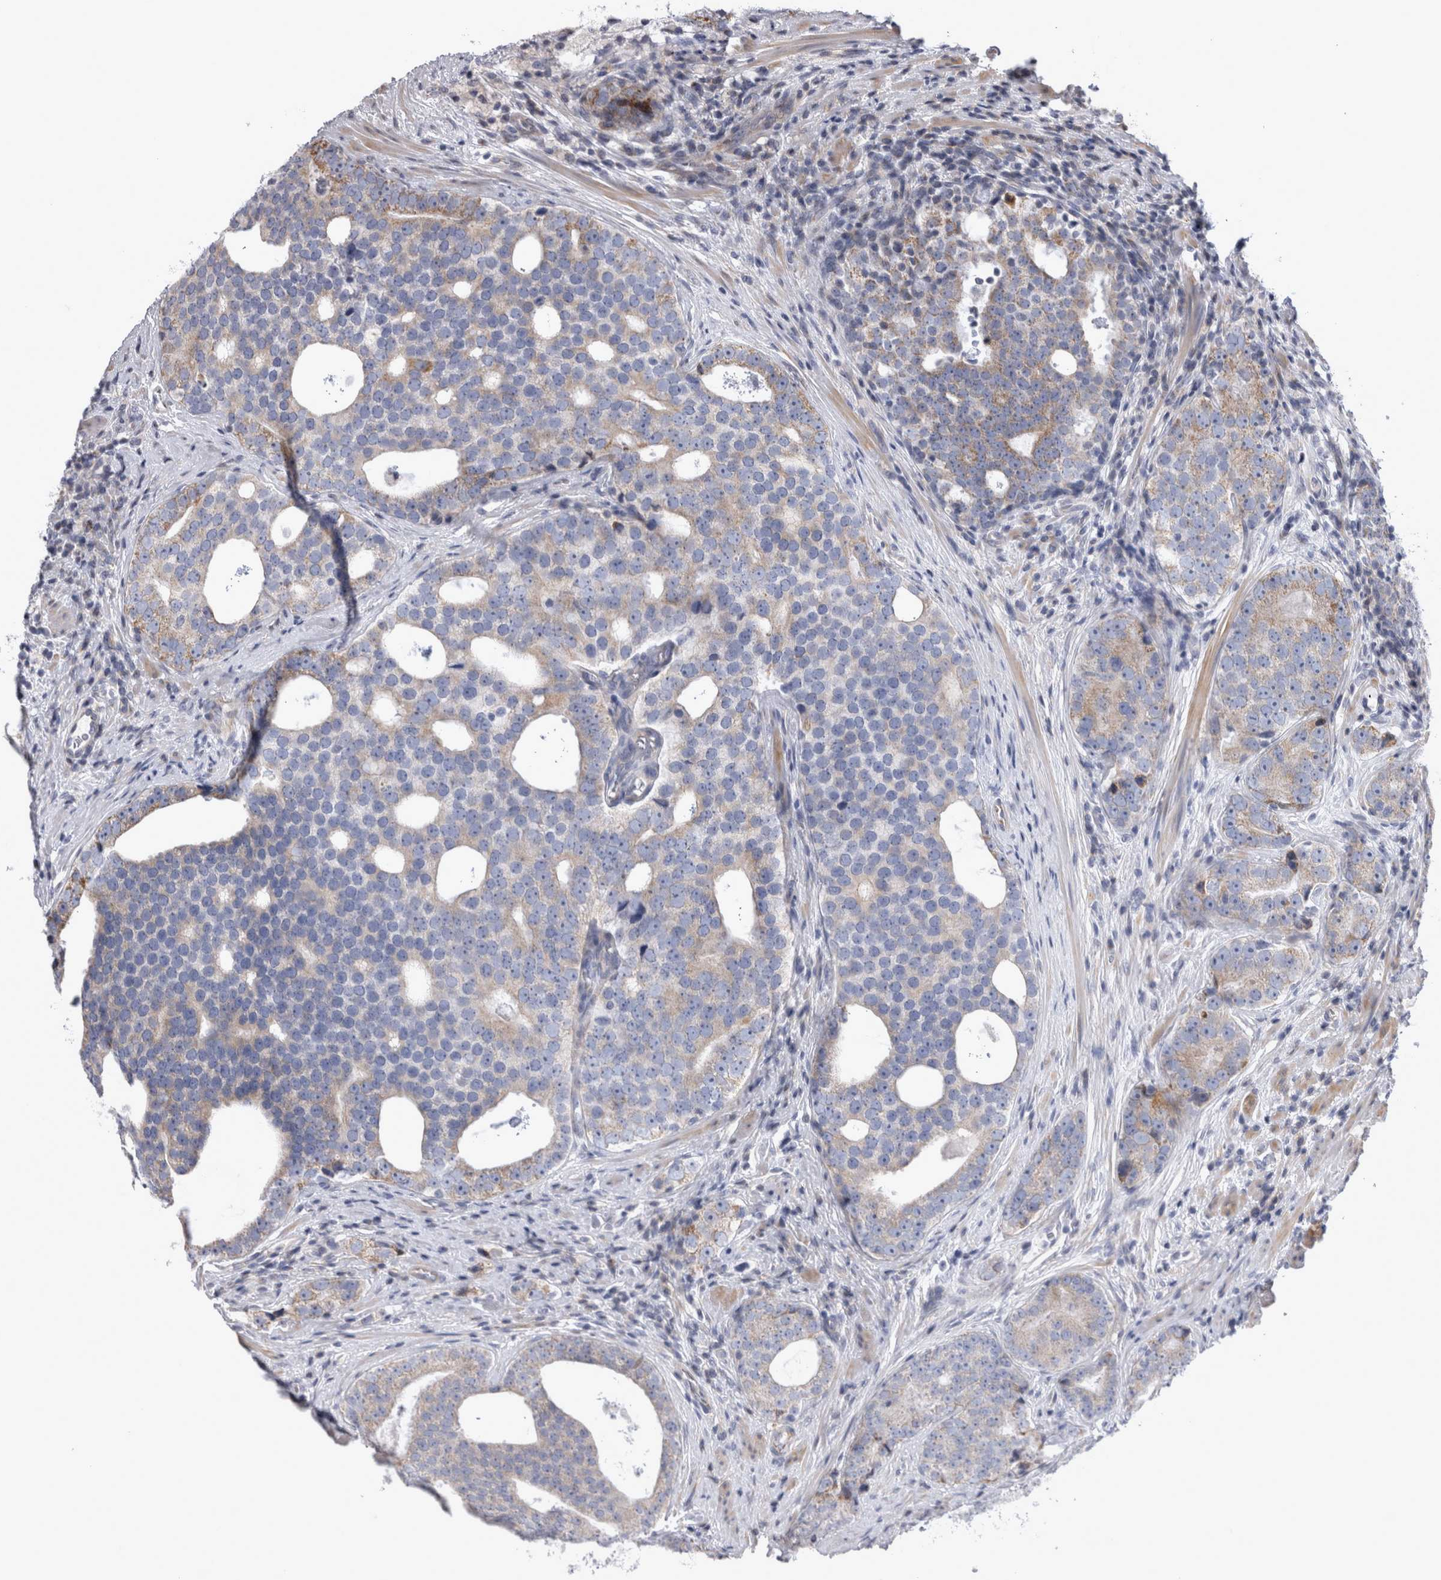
{"staining": {"intensity": "moderate", "quantity": "<25%", "location": "cytoplasmic/membranous"}, "tissue": "prostate cancer", "cell_type": "Tumor cells", "image_type": "cancer", "snomed": [{"axis": "morphology", "description": "Adenocarcinoma, High grade"}, {"axis": "topography", "description": "Prostate"}], "caption": "This histopathology image displays IHC staining of prostate cancer (high-grade adenocarcinoma), with low moderate cytoplasmic/membranous positivity in approximately <25% of tumor cells.", "gene": "TSPOAP1", "patient": {"sex": "male", "age": 56}}